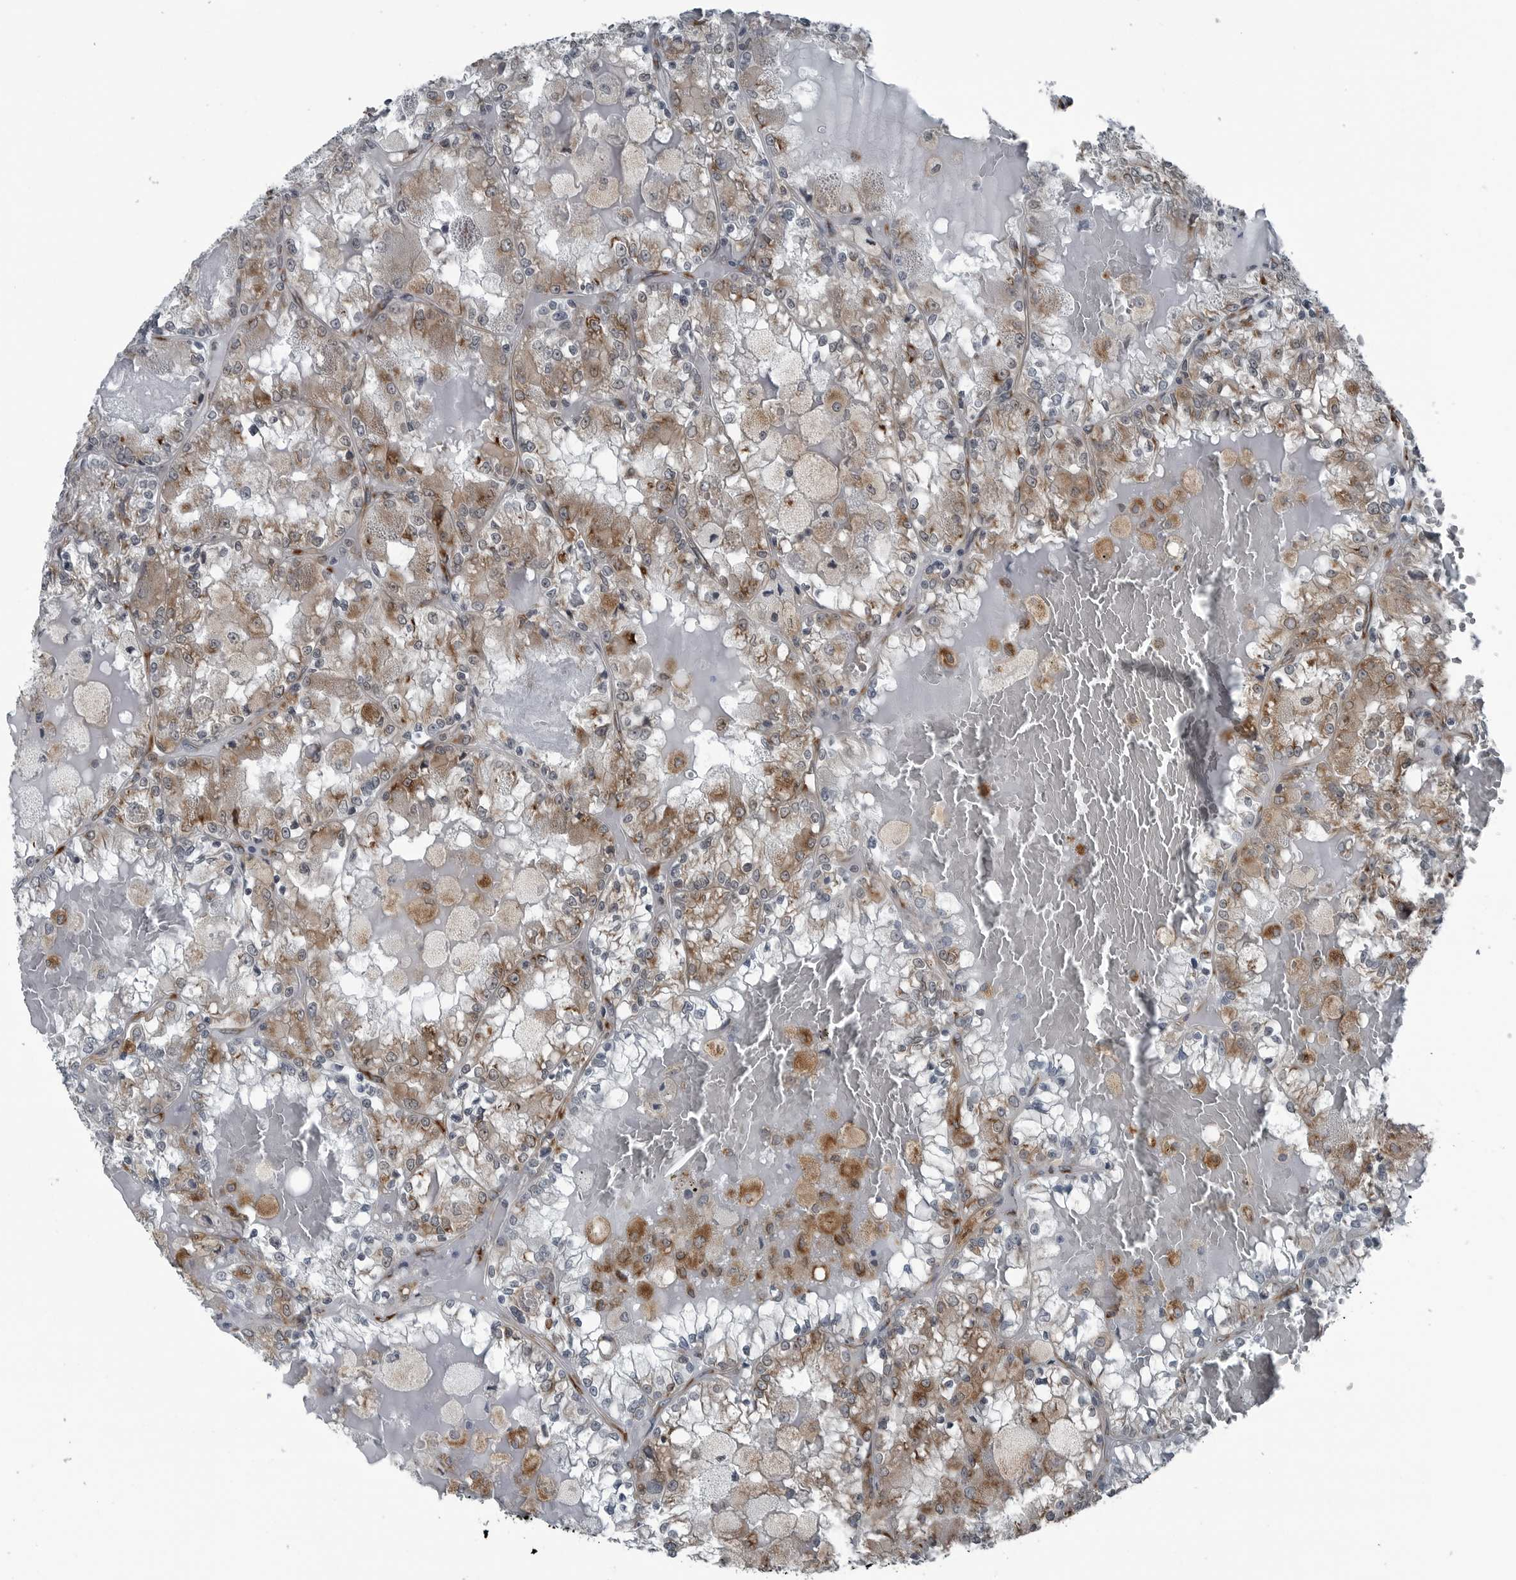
{"staining": {"intensity": "moderate", "quantity": "25%-75%", "location": "cytoplasmic/membranous"}, "tissue": "renal cancer", "cell_type": "Tumor cells", "image_type": "cancer", "snomed": [{"axis": "morphology", "description": "Adenocarcinoma, NOS"}, {"axis": "topography", "description": "Kidney"}], "caption": "Renal adenocarcinoma was stained to show a protein in brown. There is medium levels of moderate cytoplasmic/membranous positivity in approximately 25%-75% of tumor cells.", "gene": "CEP85", "patient": {"sex": "female", "age": 56}}